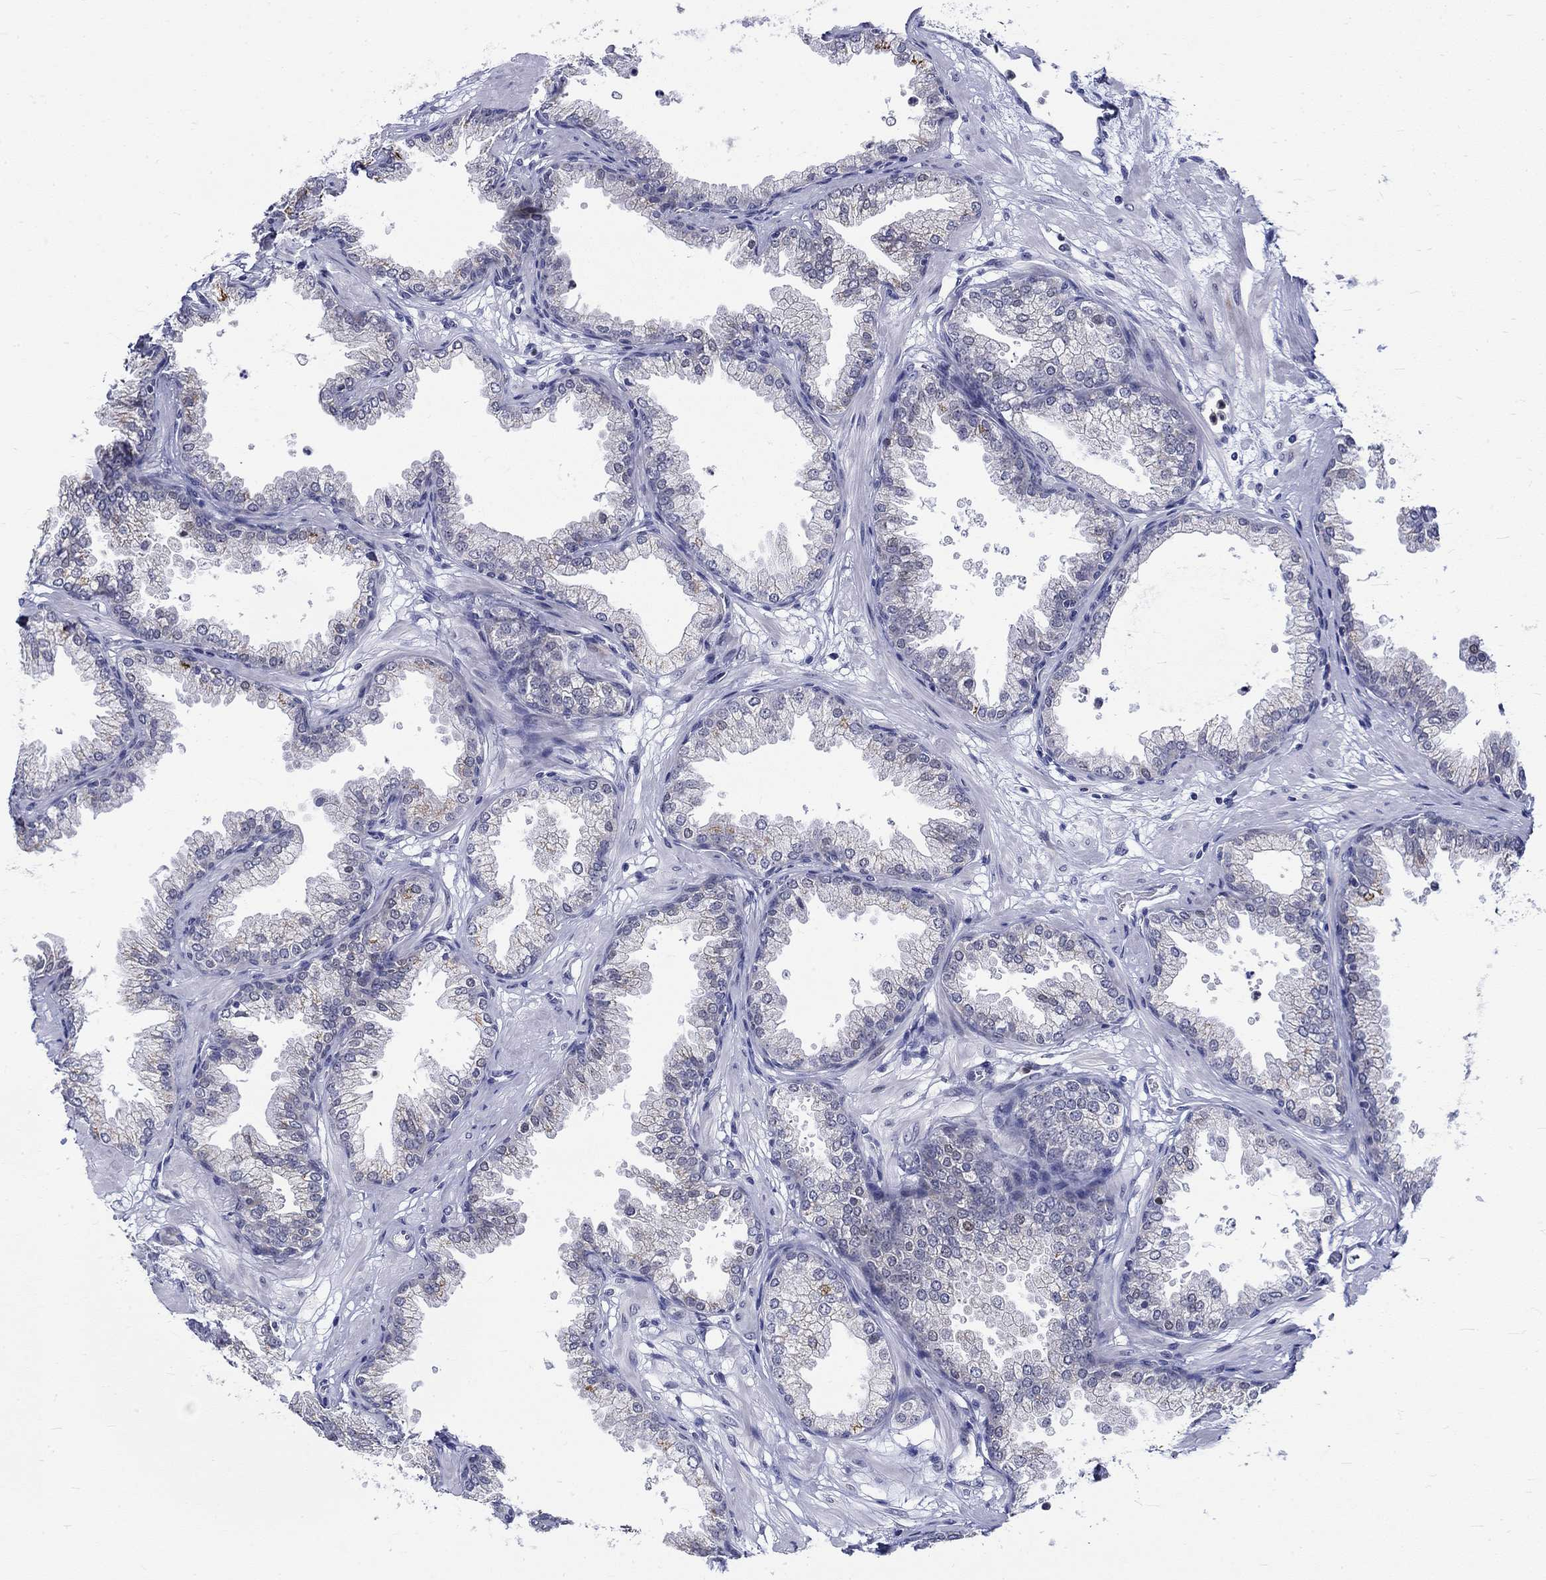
{"staining": {"intensity": "negative", "quantity": "none", "location": "none"}, "tissue": "prostate", "cell_type": "Glandular cells", "image_type": "normal", "snomed": [{"axis": "morphology", "description": "Normal tissue, NOS"}, {"axis": "topography", "description": "Prostate"}], "caption": "Immunohistochemistry (IHC) histopathology image of unremarkable prostate stained for a protein (brown), which reveals no positivity in glandular cells. The staining is performed using DAB brown chromogen with nuclei counter-stained in using hematoxylin.", "gene": "ST6GALNAC1", "patient": {"sex": "male", "age": 37}}